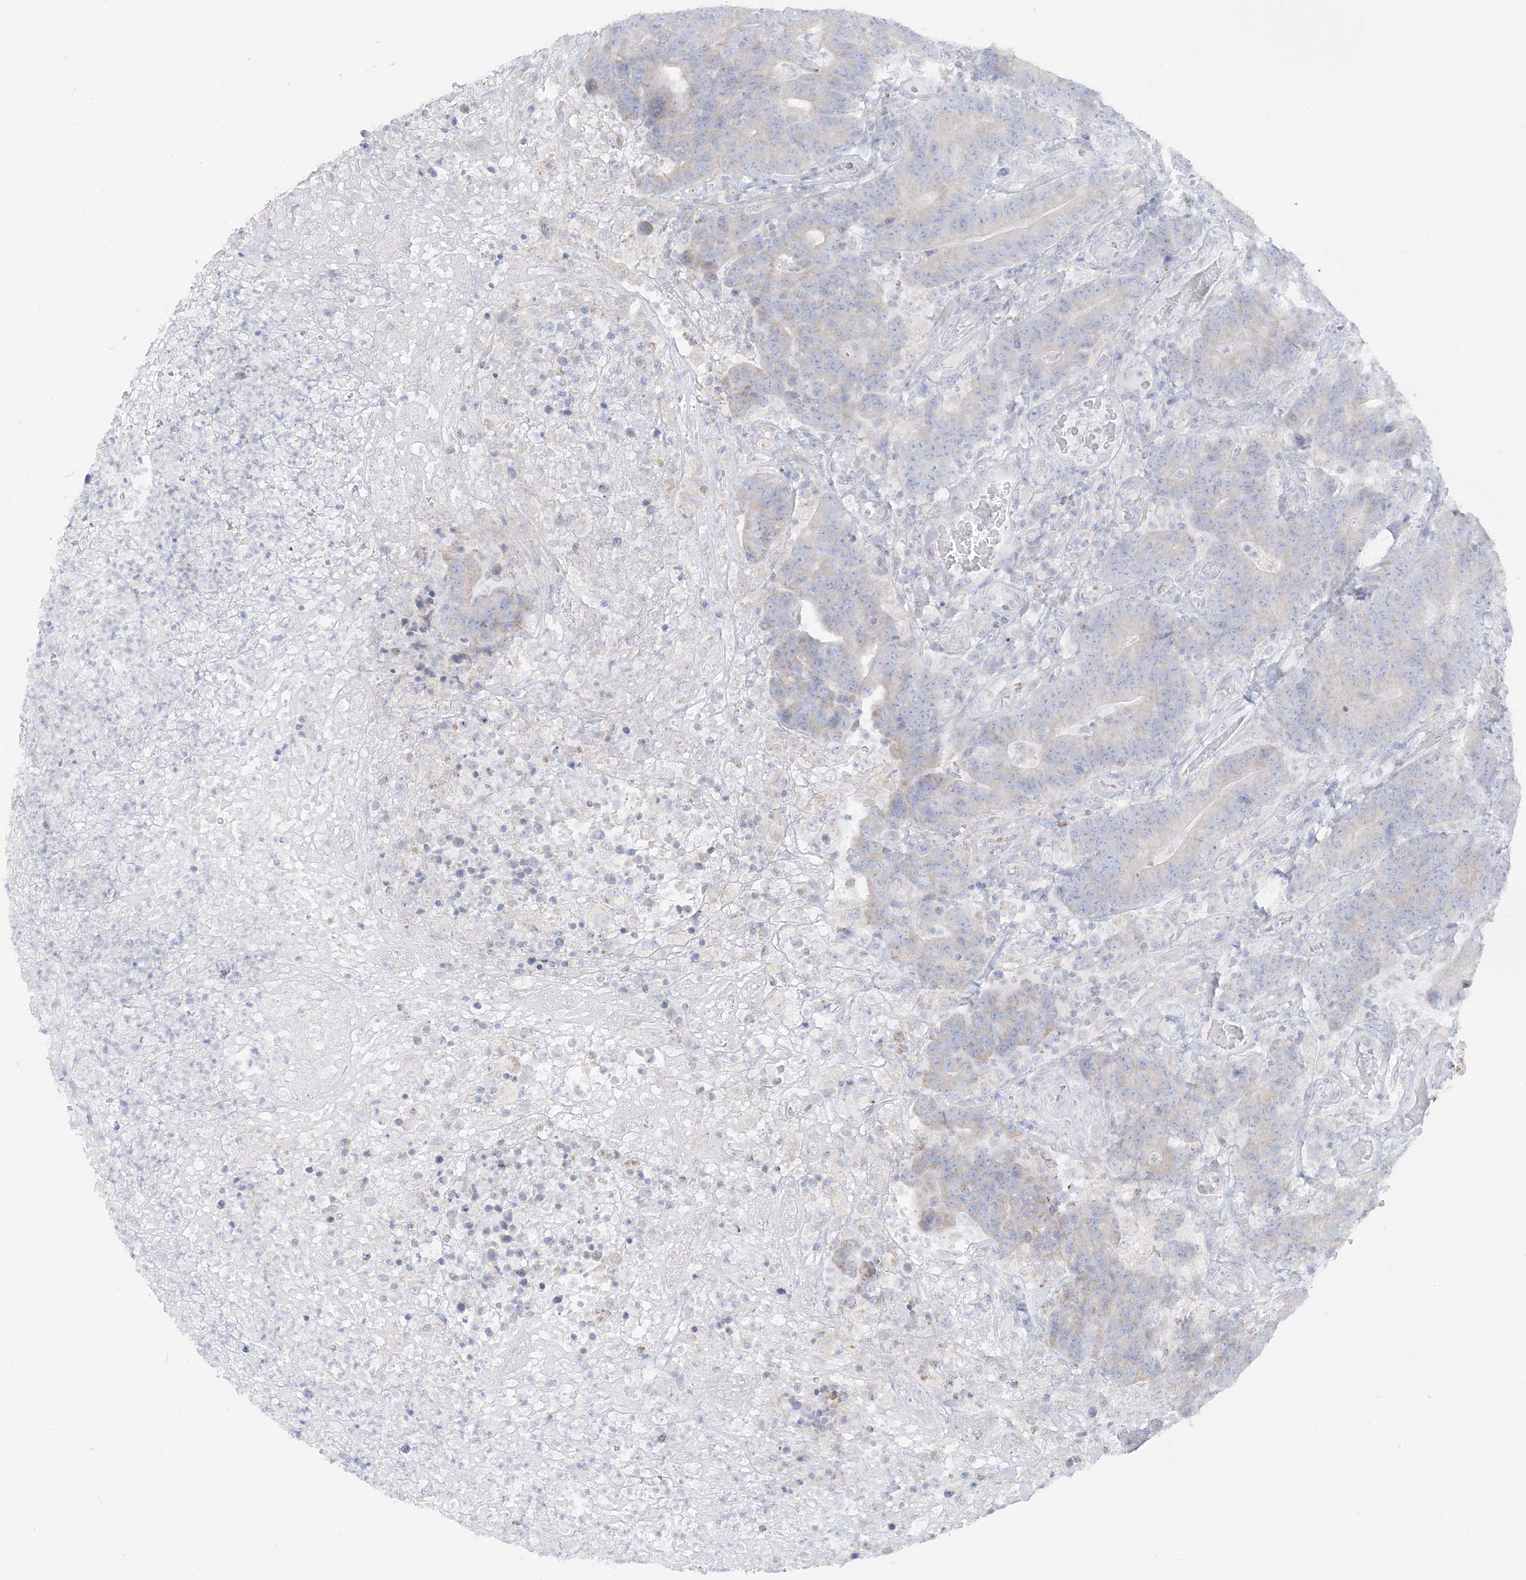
{"staining": {"intensity": "negative", "quantity": "none", "location": "none"}, "tissue": "colorectal cancer", "cell_type": "Tumor cells", "image_type": "cancer", "snomed": [{"axis": "morphology", "description": "Normal tissue, NOS"}, {"axis": "morphology", "description": "Adenocarcinoma, NOS"}, {"axis": "topography", "description": "Colon"}], "caption": "Immunohistochemistry image of neoplastic tissue: human colorectal adenocarcinoma stained with DAB demonstrates no significant protein positivity in tumor cells. The staining was performed using DAB (3,3'-diaminobenzidine) to visualize the protein expression in brown, while the nuclei were stained in blue with hematoxylin (Magnification: 20x).", "gene": "SLC26A3", "patient": {"sex": "female", "age": 75}}